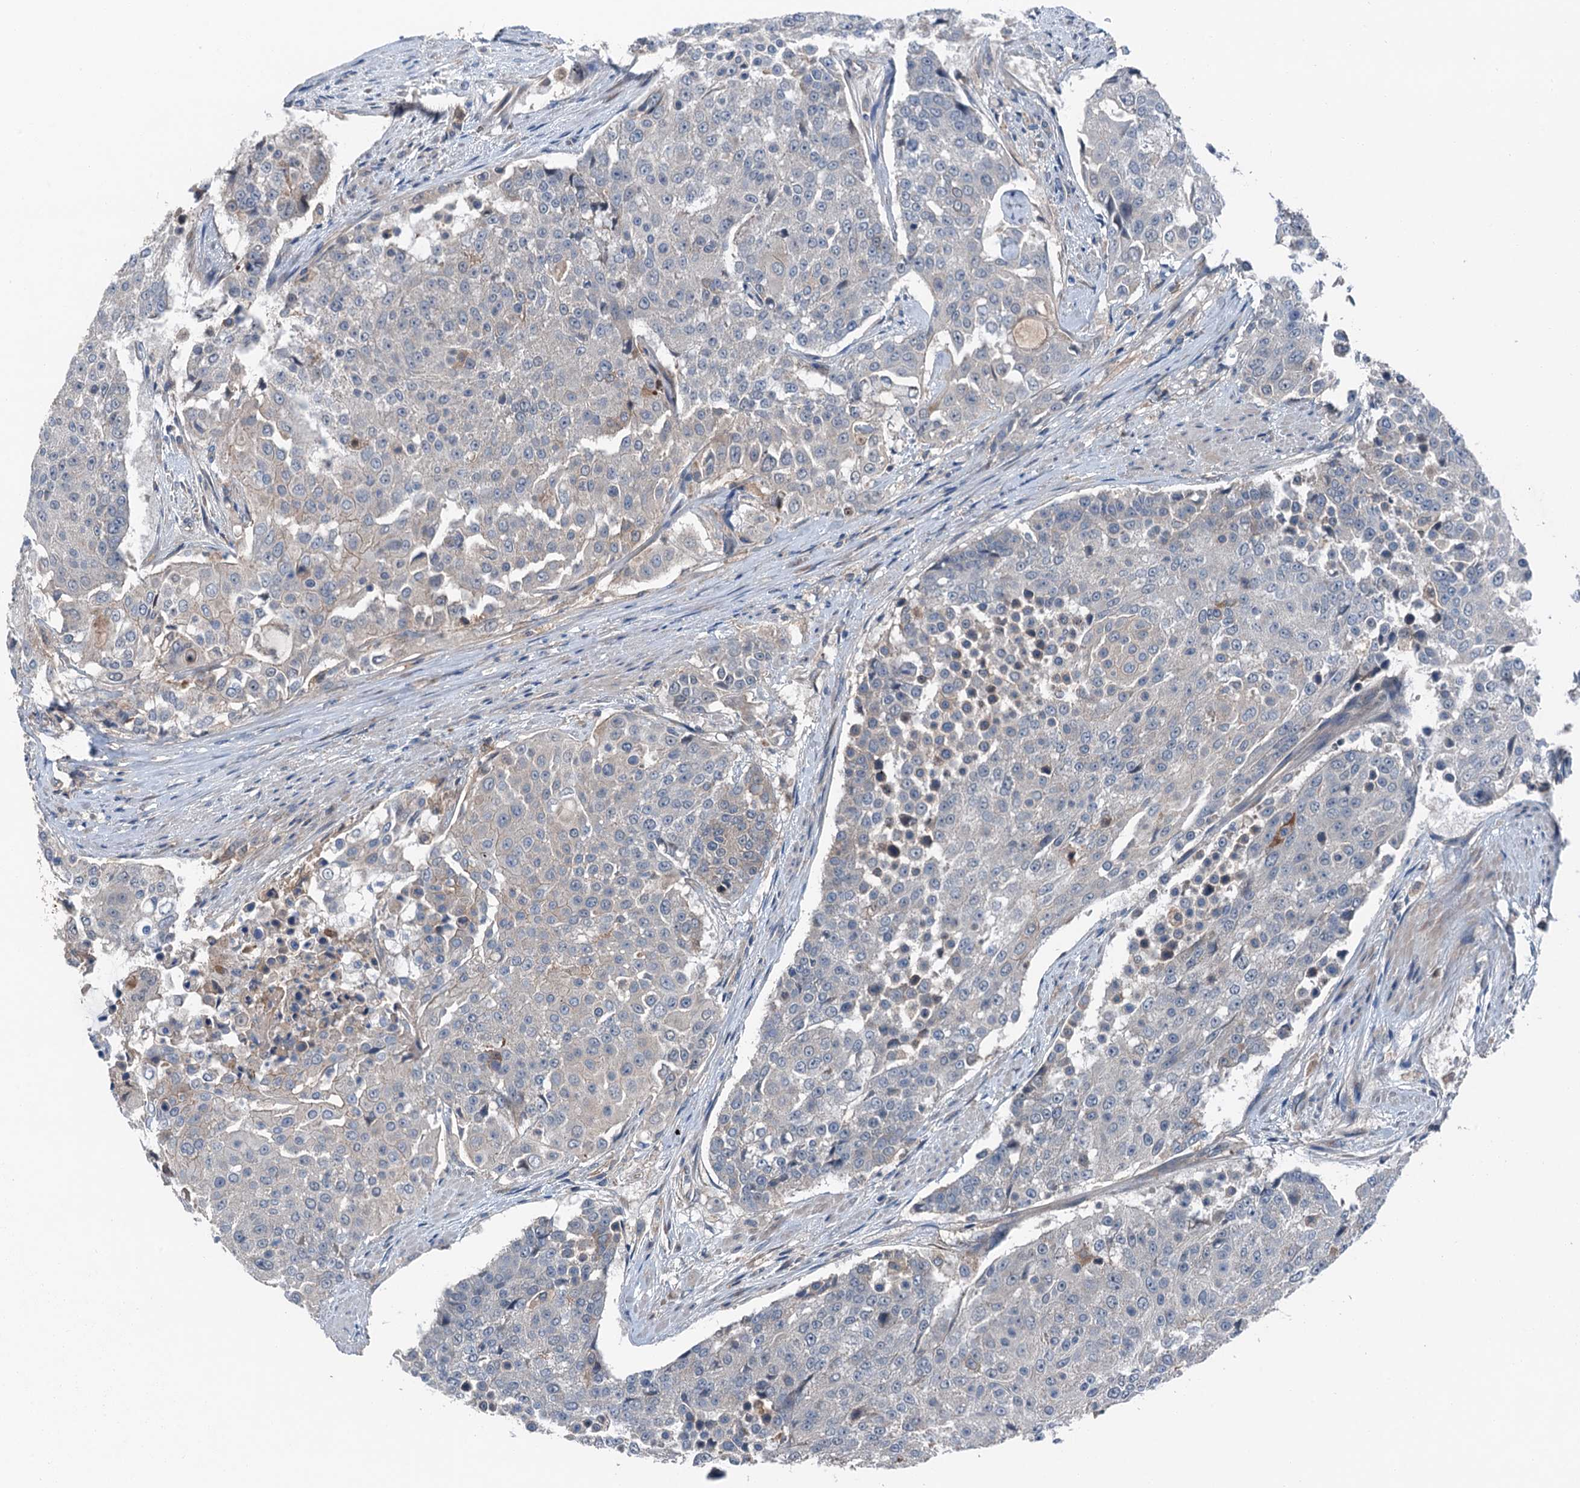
{"staining": {"intensity": "negative", "quantity": "none", "location": "none"}, "tissue": "urothelial cancer", "cell_type": "Tumor cells", "image_type": "cancer", "snomed": [{"axis": "morphology", "description": "Urothelial carcinoma, High grade"}, {"axis": "topography", "description": "Urinary bladder"}], "caption": "Tumor cells show no significant staining in high-grade urothelial carcinoma.", "gene": "SLC2A10", "patient": {"sex": "female", "age": 63}}